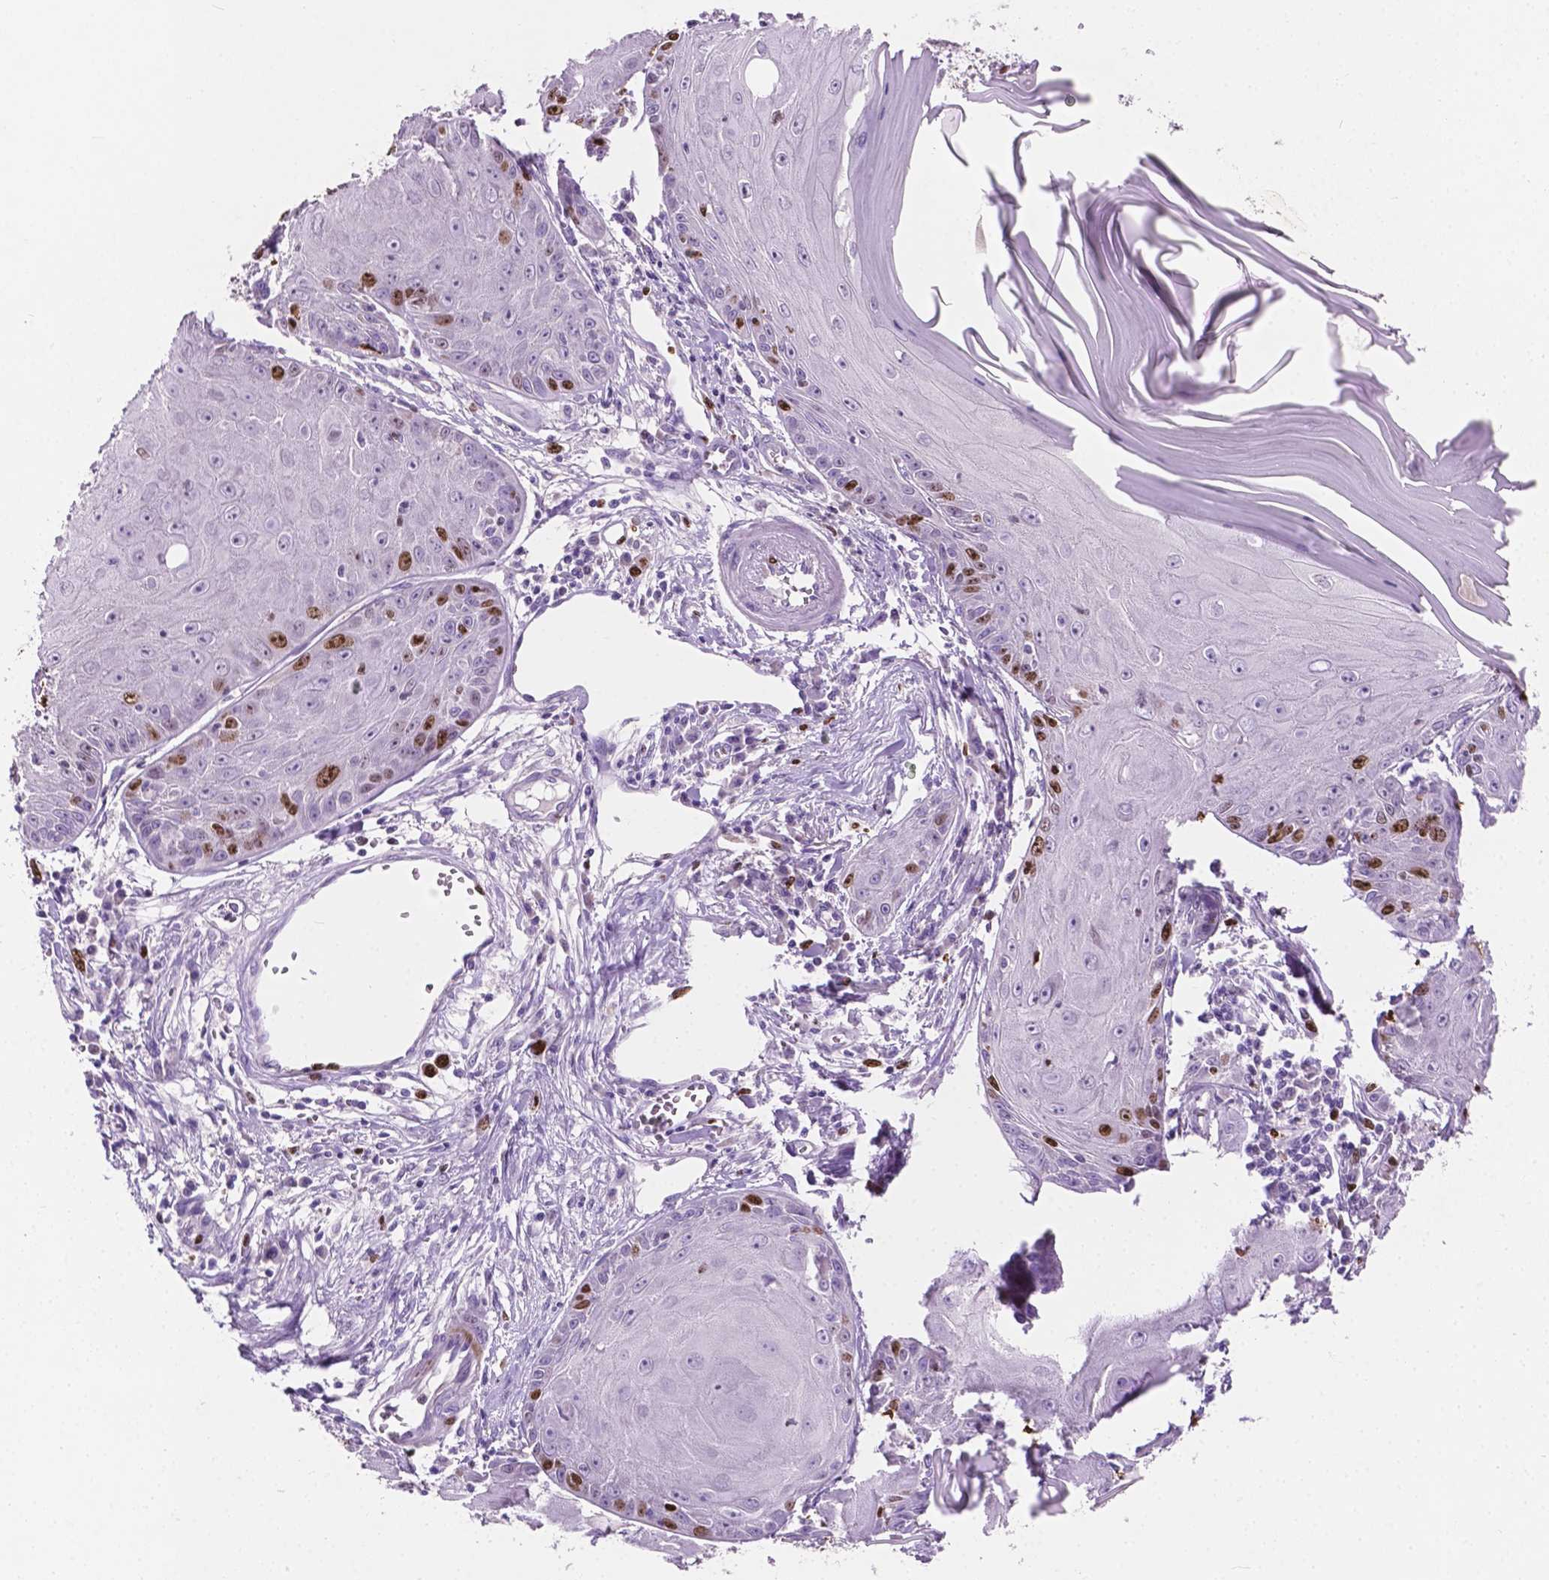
{"staining": {"intensity": "moderate", "quantity": "25%-75%", "location": "nuclear"}, "tissue": "skin cancer", "cell_type": "Tumor cells", "image_type": "cancer", "snomed": [{"axis": "morphology", "description": "Squamous cell carcinoma, NOS"}, {"axis": "topography", "description": "Skin"}, {"axis": "topography", "description": "Vulva"}], "caption": "This micrograph demonstrates skin cancer (squamous cell carcinoma) stained with immunohistochemistry to label a protein in brown. The nuclear of tumor cells show moderate positivity for the protein. Nuclei are counter-stained blue.", "gene": "SIAH2", "patient": {"sex": "female", "age": 85}}